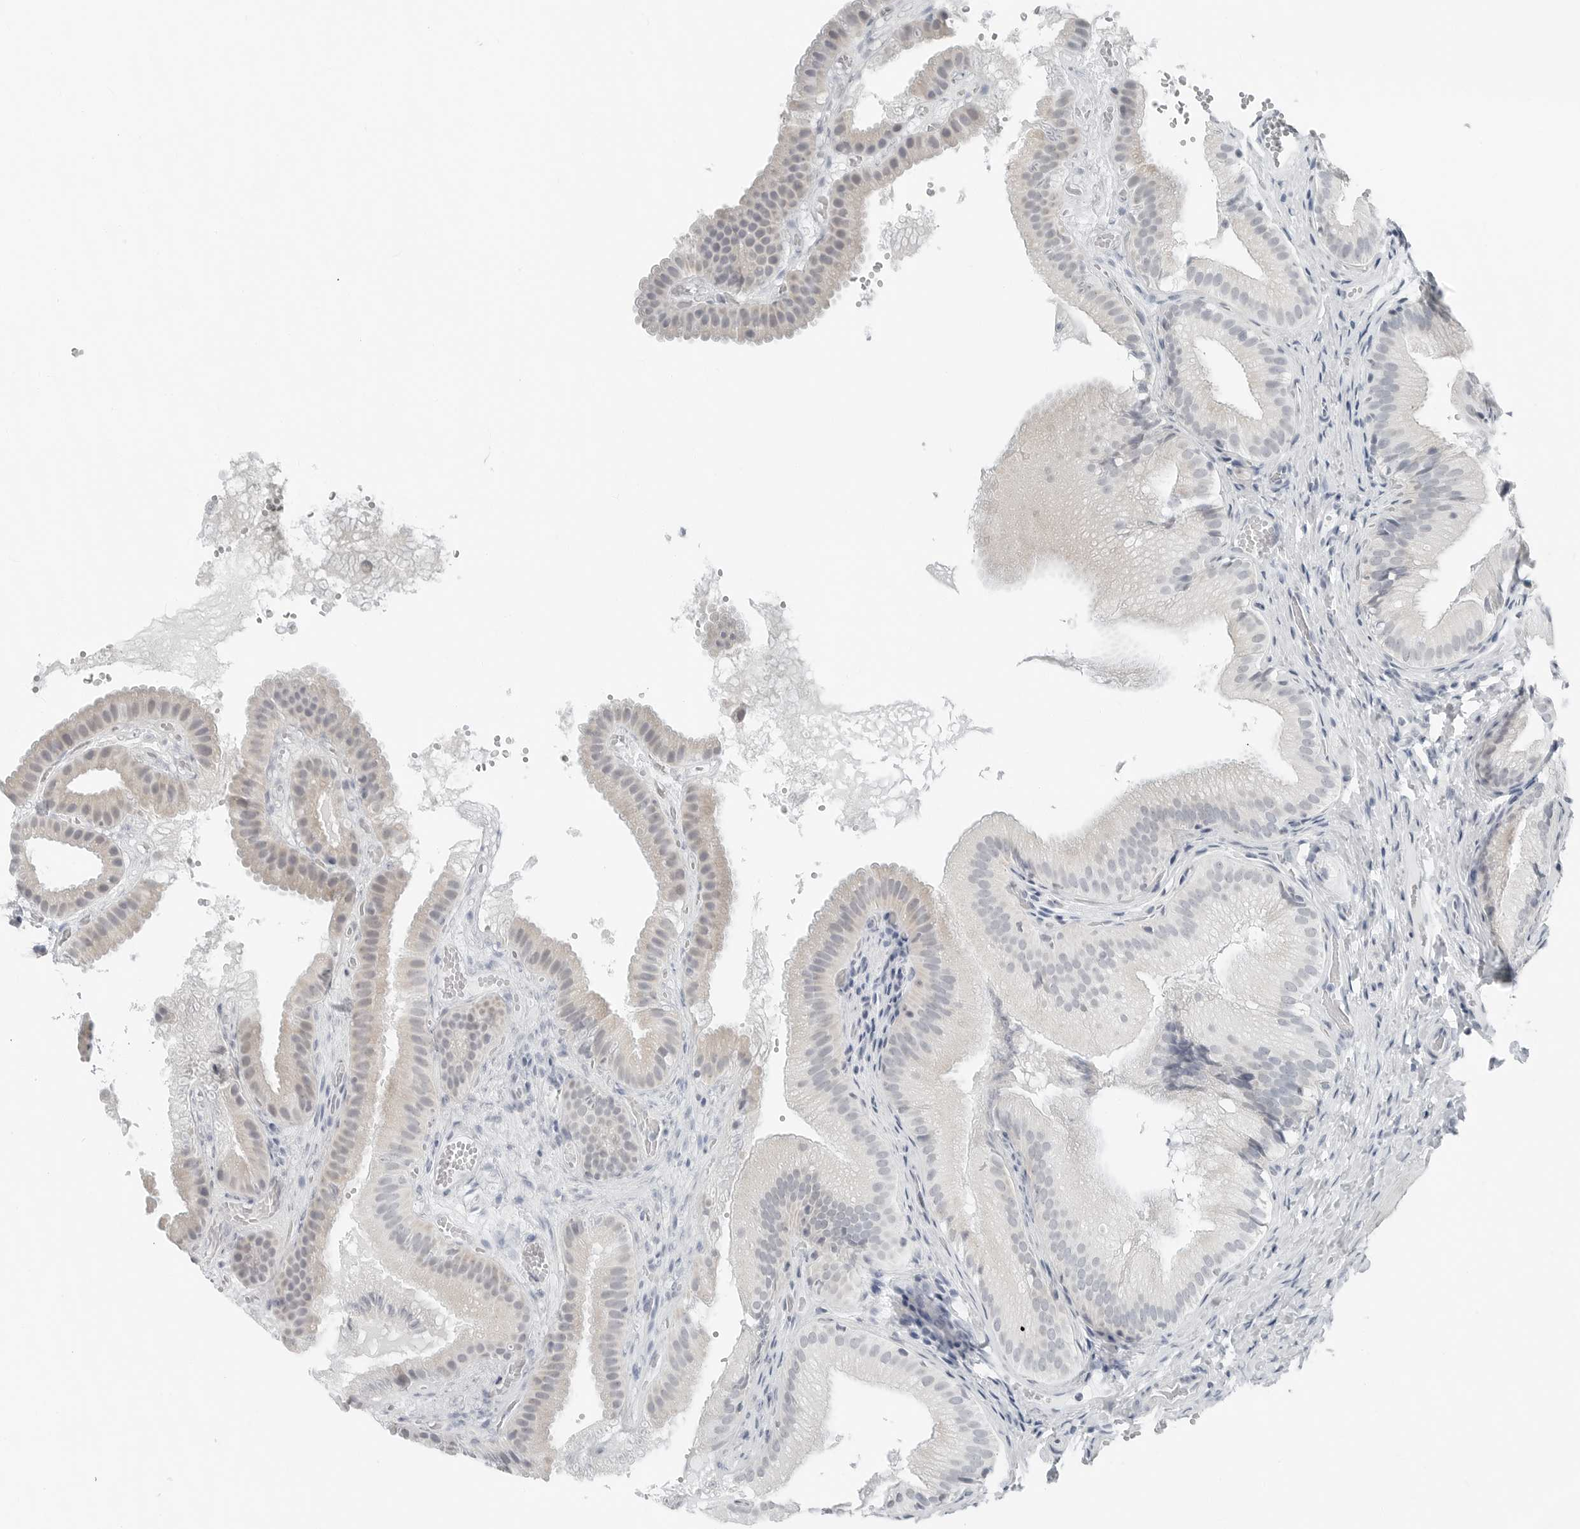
{"staining": {"intensity": "weak", "quantity": "<25%", "location": "cytoplasmic/membranous"}, "tissue": "gallbladder", "cell_type": "Glandular cells", "image_type": "normal", "snomed": [{"axis": "morphology", "description": "Normal tissue, NOS"}, {"axis": "topography", "description": "Gallbladder"}], "caption": "Histopathology image shows no protein positivity in glandular cells of unremarkable gallbladder. (DAB immunohistochemistry, high magnification).", "gene": "XIRP1", "patient": {"sex": "female", "age": 30}}